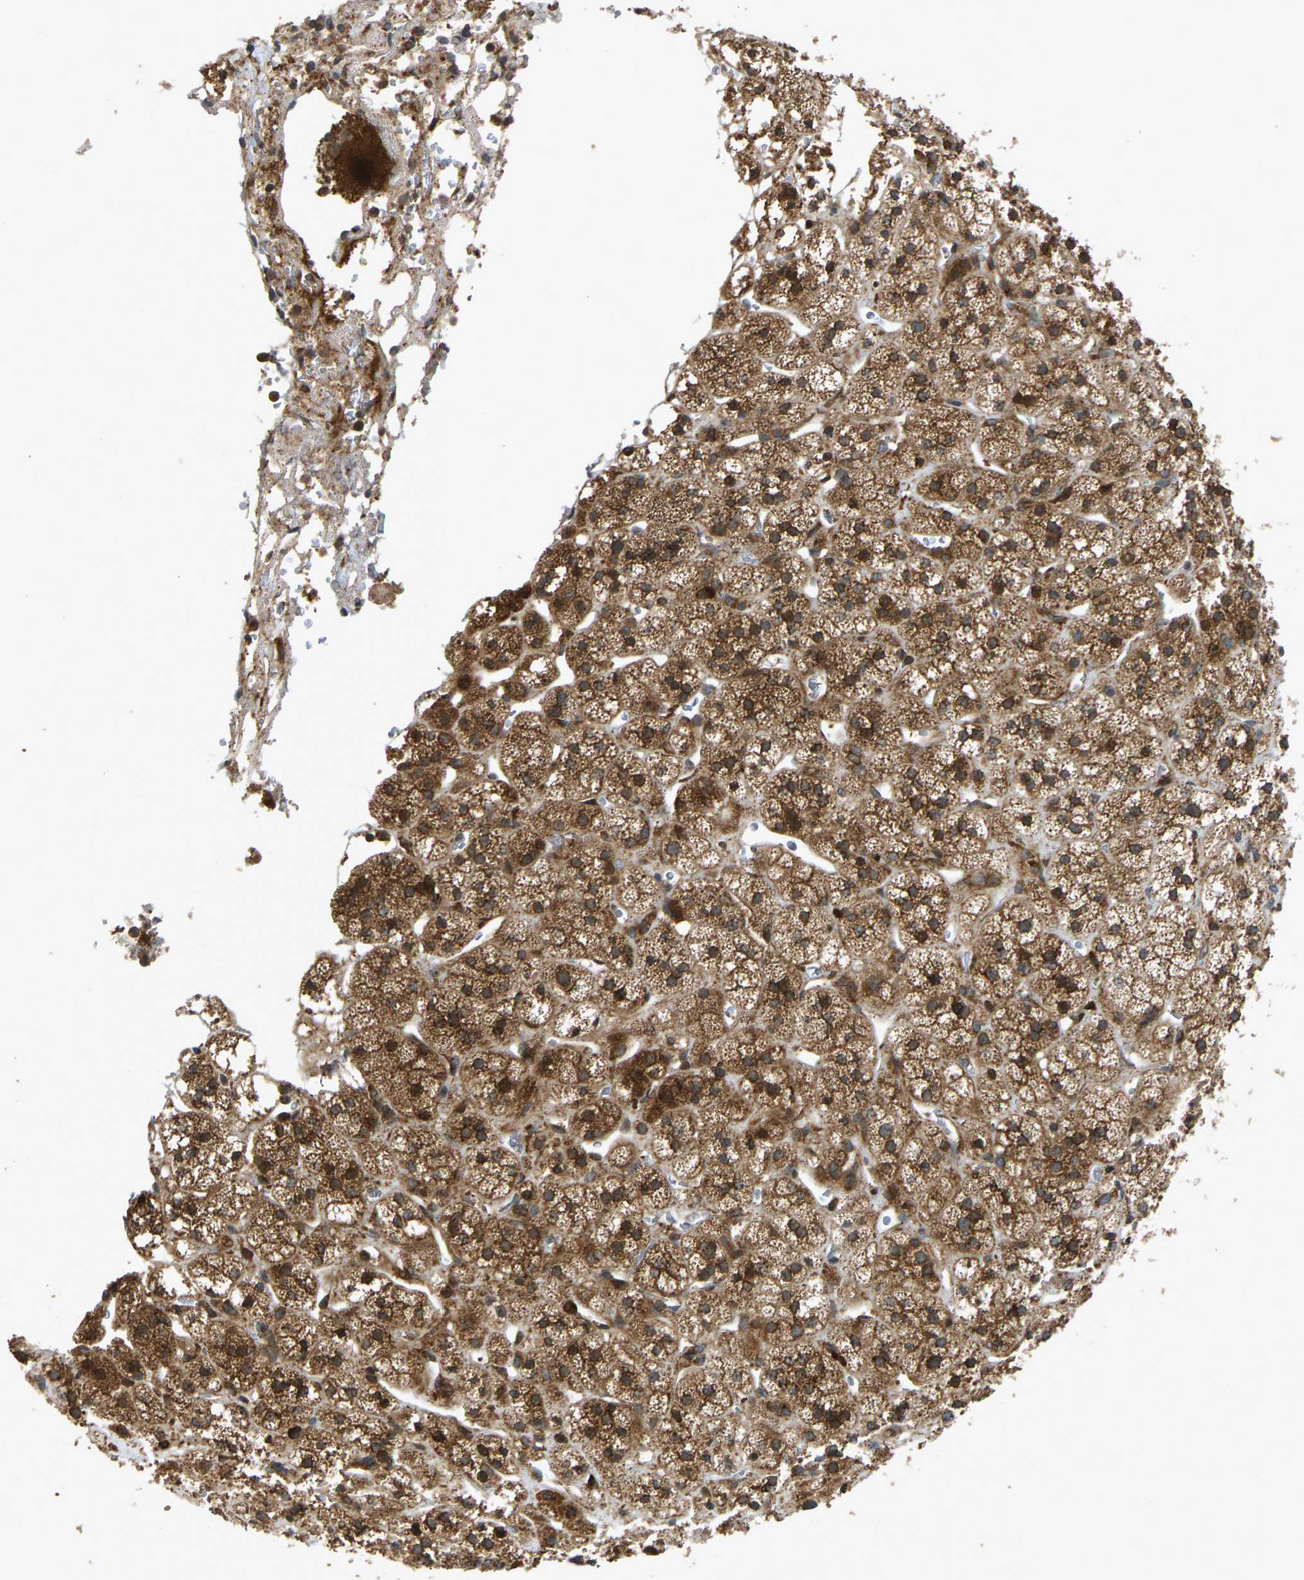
{"staining": {"intensity": "strong", "quantity": ">75%", "location": "cytoplasmic/membranous"}, "tissue": "adrenal gland", "cell_type": "Glandular cells", "image_type": "normal", "snomed": [{"axis": "morphology", "description": "Normal tissue, NOS"}, {"axis": "topography", "description": "Adrenal gland"}], "caption": "This histopathology image displays benign adrenal gland stained with immunohistochemistry to label a protein in brown. The cytoplasmic/membranous of glandular cells show strong positivity for the protein. Nuclei are counter-stained blue.", "gene": "RPN2", "patient": {"sex": "male", "age": 56}}